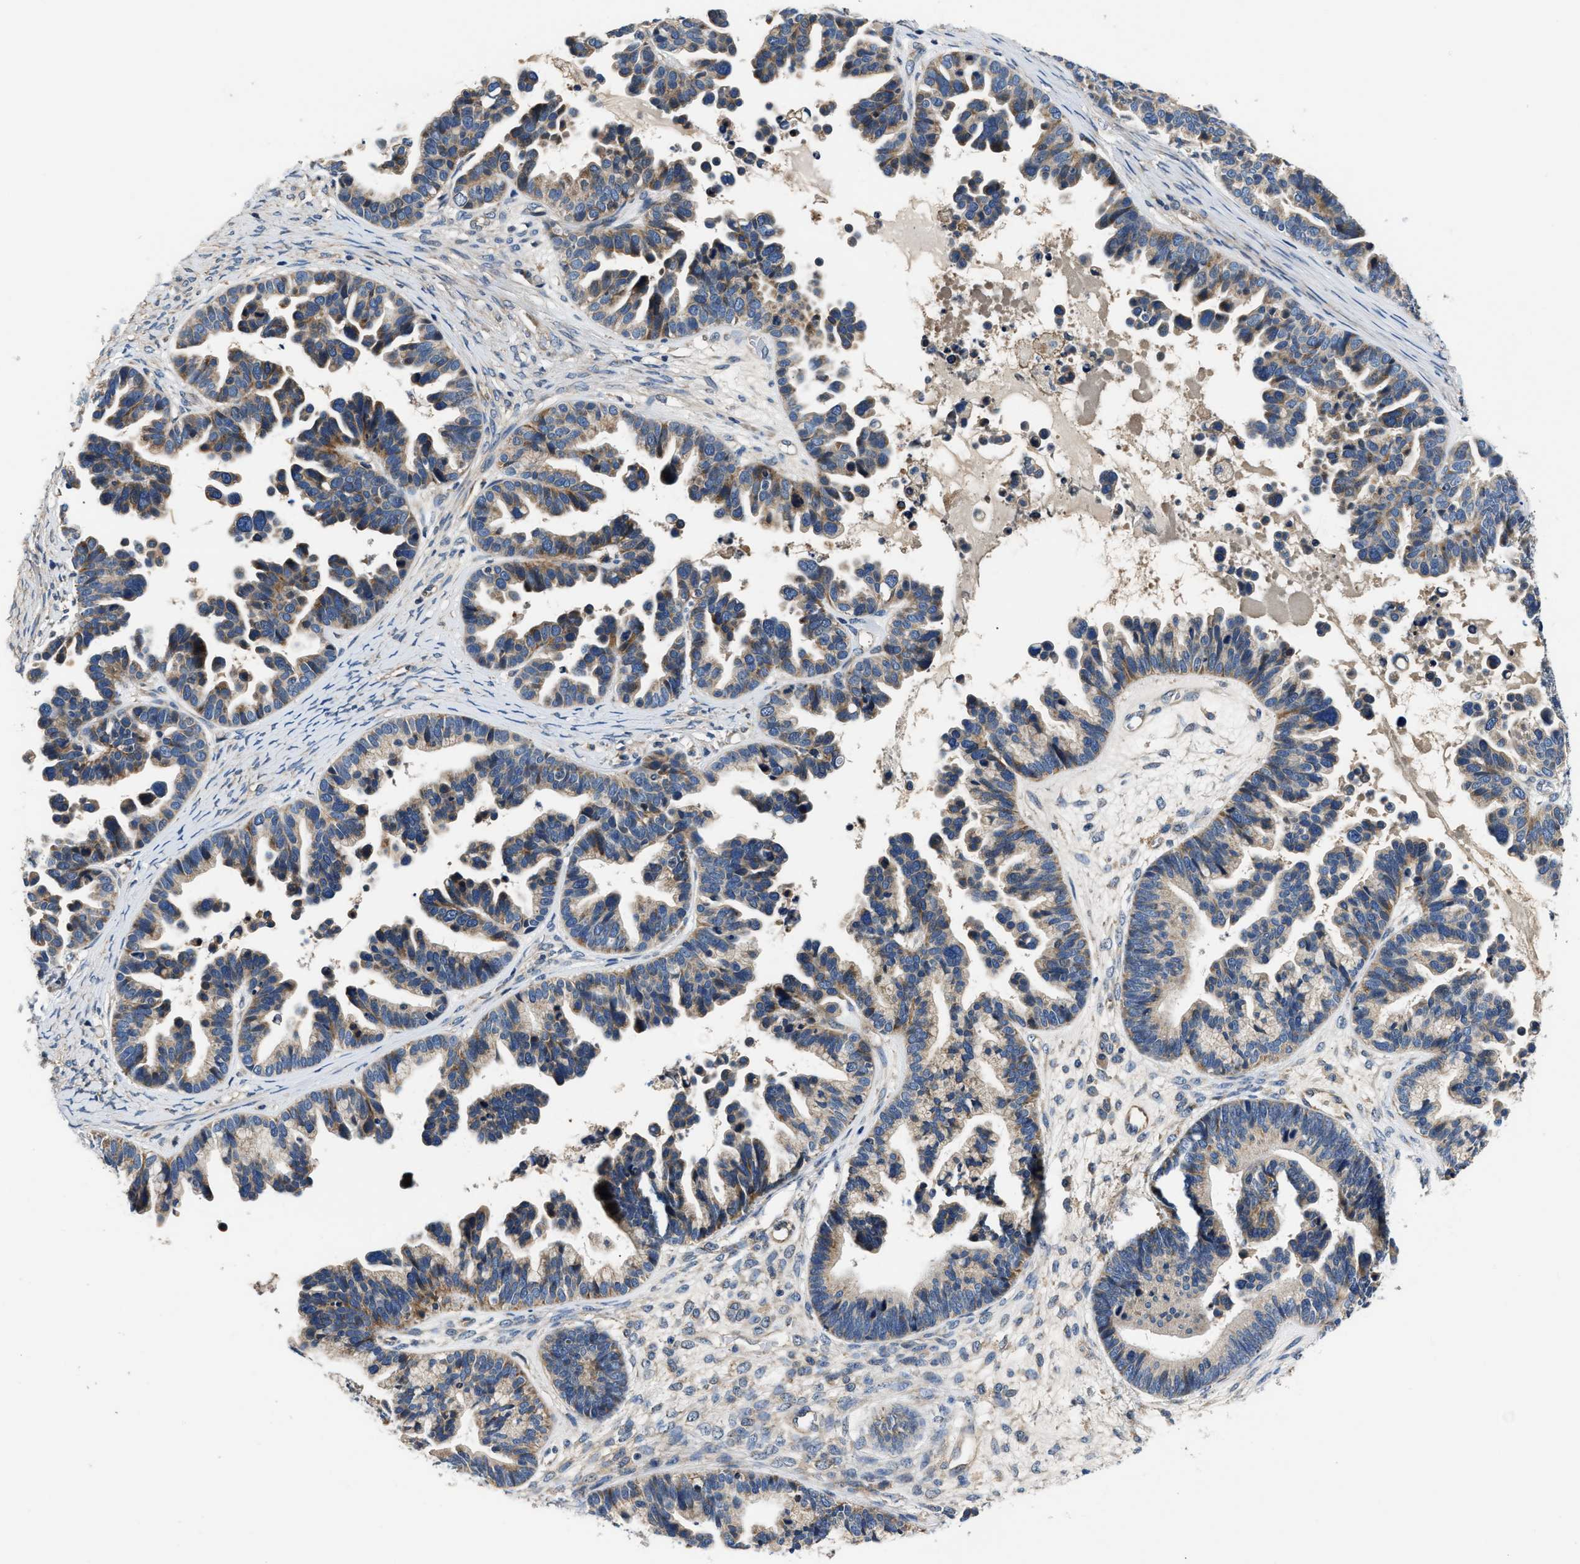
{"staining": {"intensity": "weak", "quantity": "25%-75%", "location": "cytoplasmic/membranous"}, "tissue": "ovarian cancer", "cell_type": "Tumor cells", "image_type": "cancer", "snomed": [{"axis": "morphology", "description": "Cystadenocarcinoma, serous, NOS"}, {"axis": "topography", "description": "Ovary"}], "caption": "Protein staining exhibits weak cytoplasmic/membranous expression in about 25%-75% of tumor cells in ovarian serous cystadenocarcinoma.", "gene": "TEX2", "patient": {"sex": "female", "age": 56}}